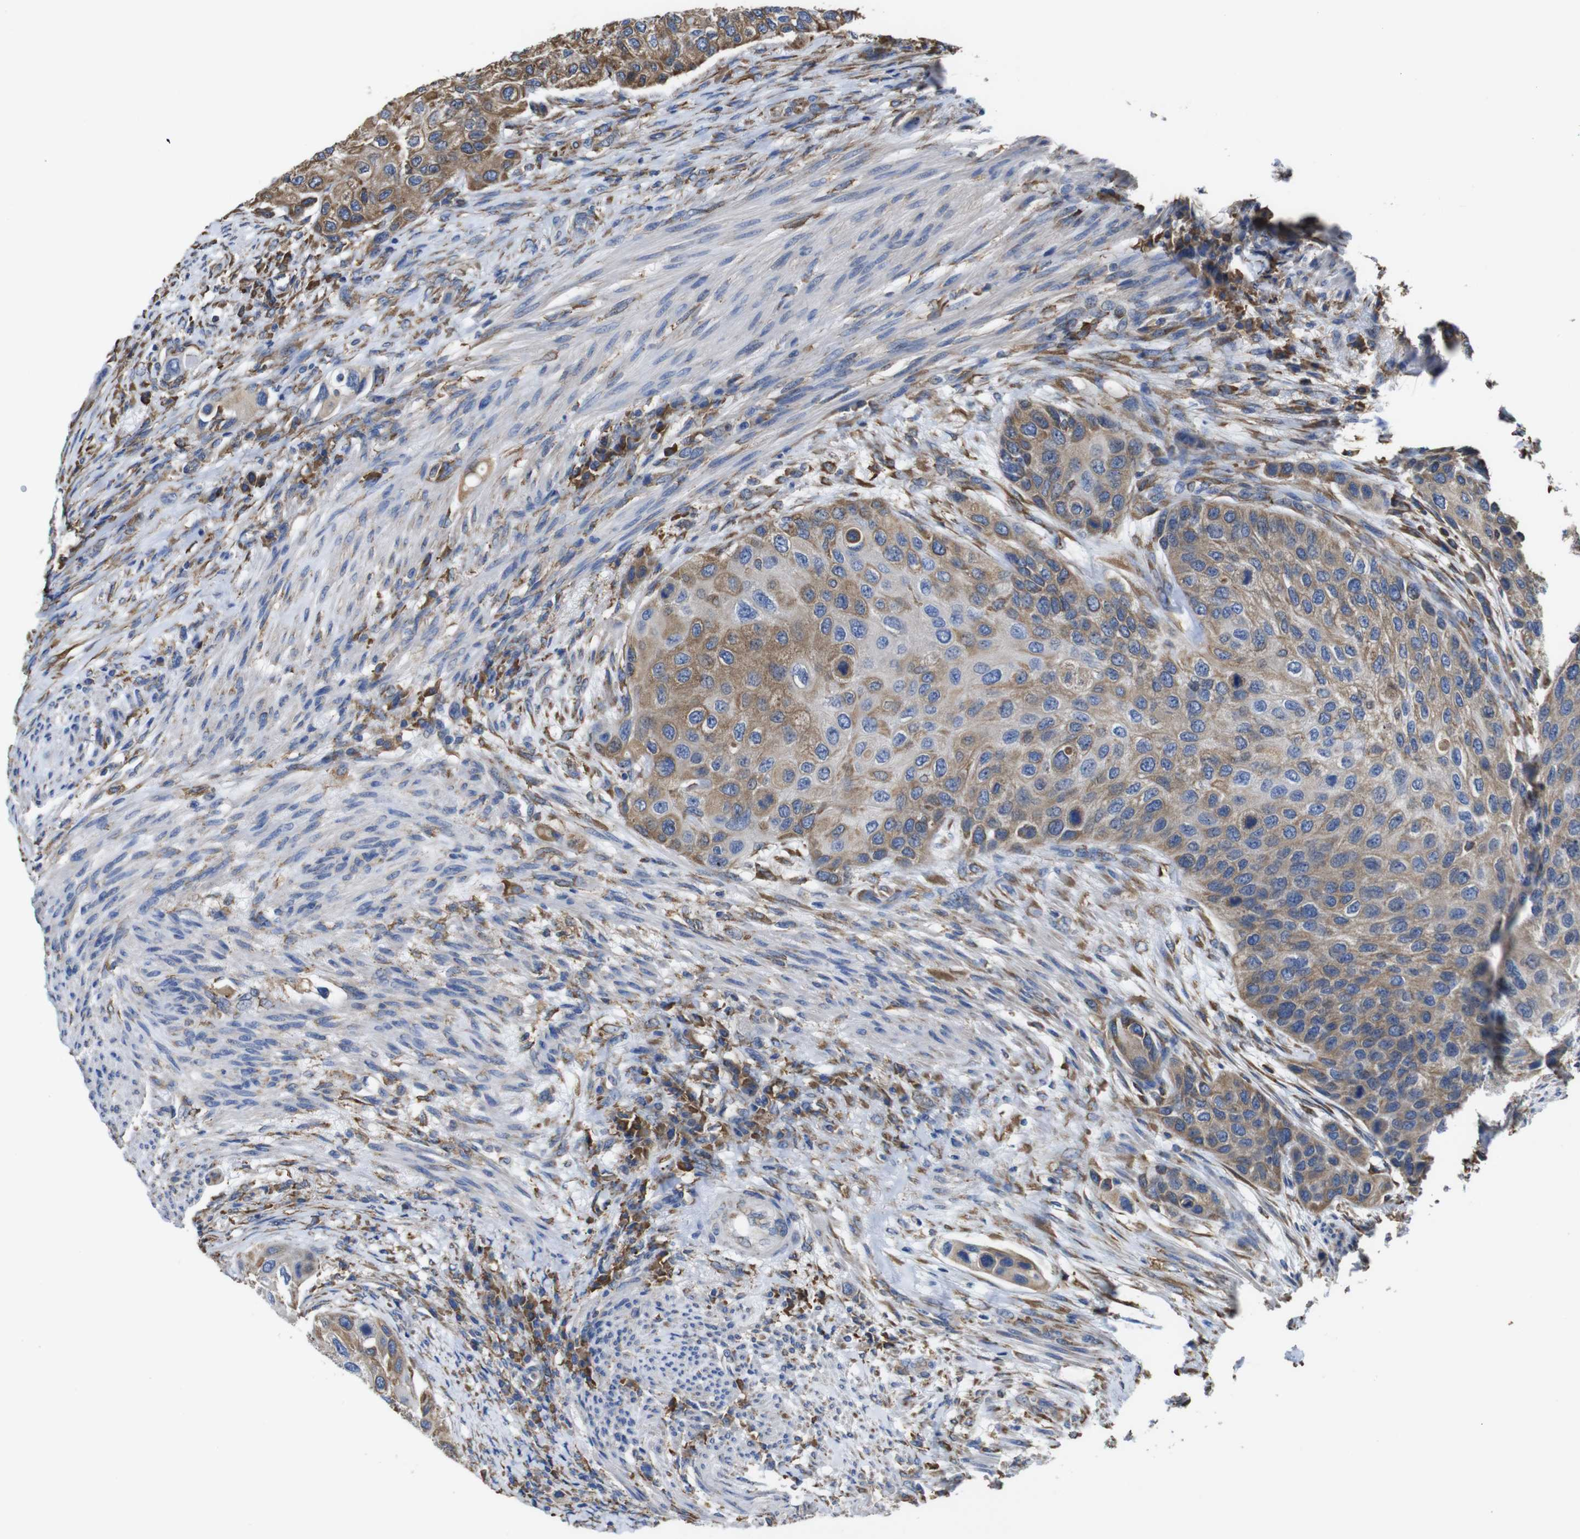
{"staining": {"intensity": "moderate", "quantity": ">75%", "location": "cytoplasmic/membranous"}, "tissue": "urothelial cancer", "cell_type": "Tumor cells", "image_type": "cancer", "snomed": [{"axis": "morphology", "description": "Urothelial carcinoma, High grade"}, {"axis": "topography", "description": "Urinary bladder"}], "caption": "Urothelial cancer tissue demonstrates moderate cytoplasmic/membranous positivity in about >75% of tumor cells Using DAB (3,3'-diaminobenzidine) (brown) and hematoxylin (blue) stains, captured at high magnification using brightfield microscopy.", "gene": "PPIB", "patient": {"sex": "female", "age": 56}}